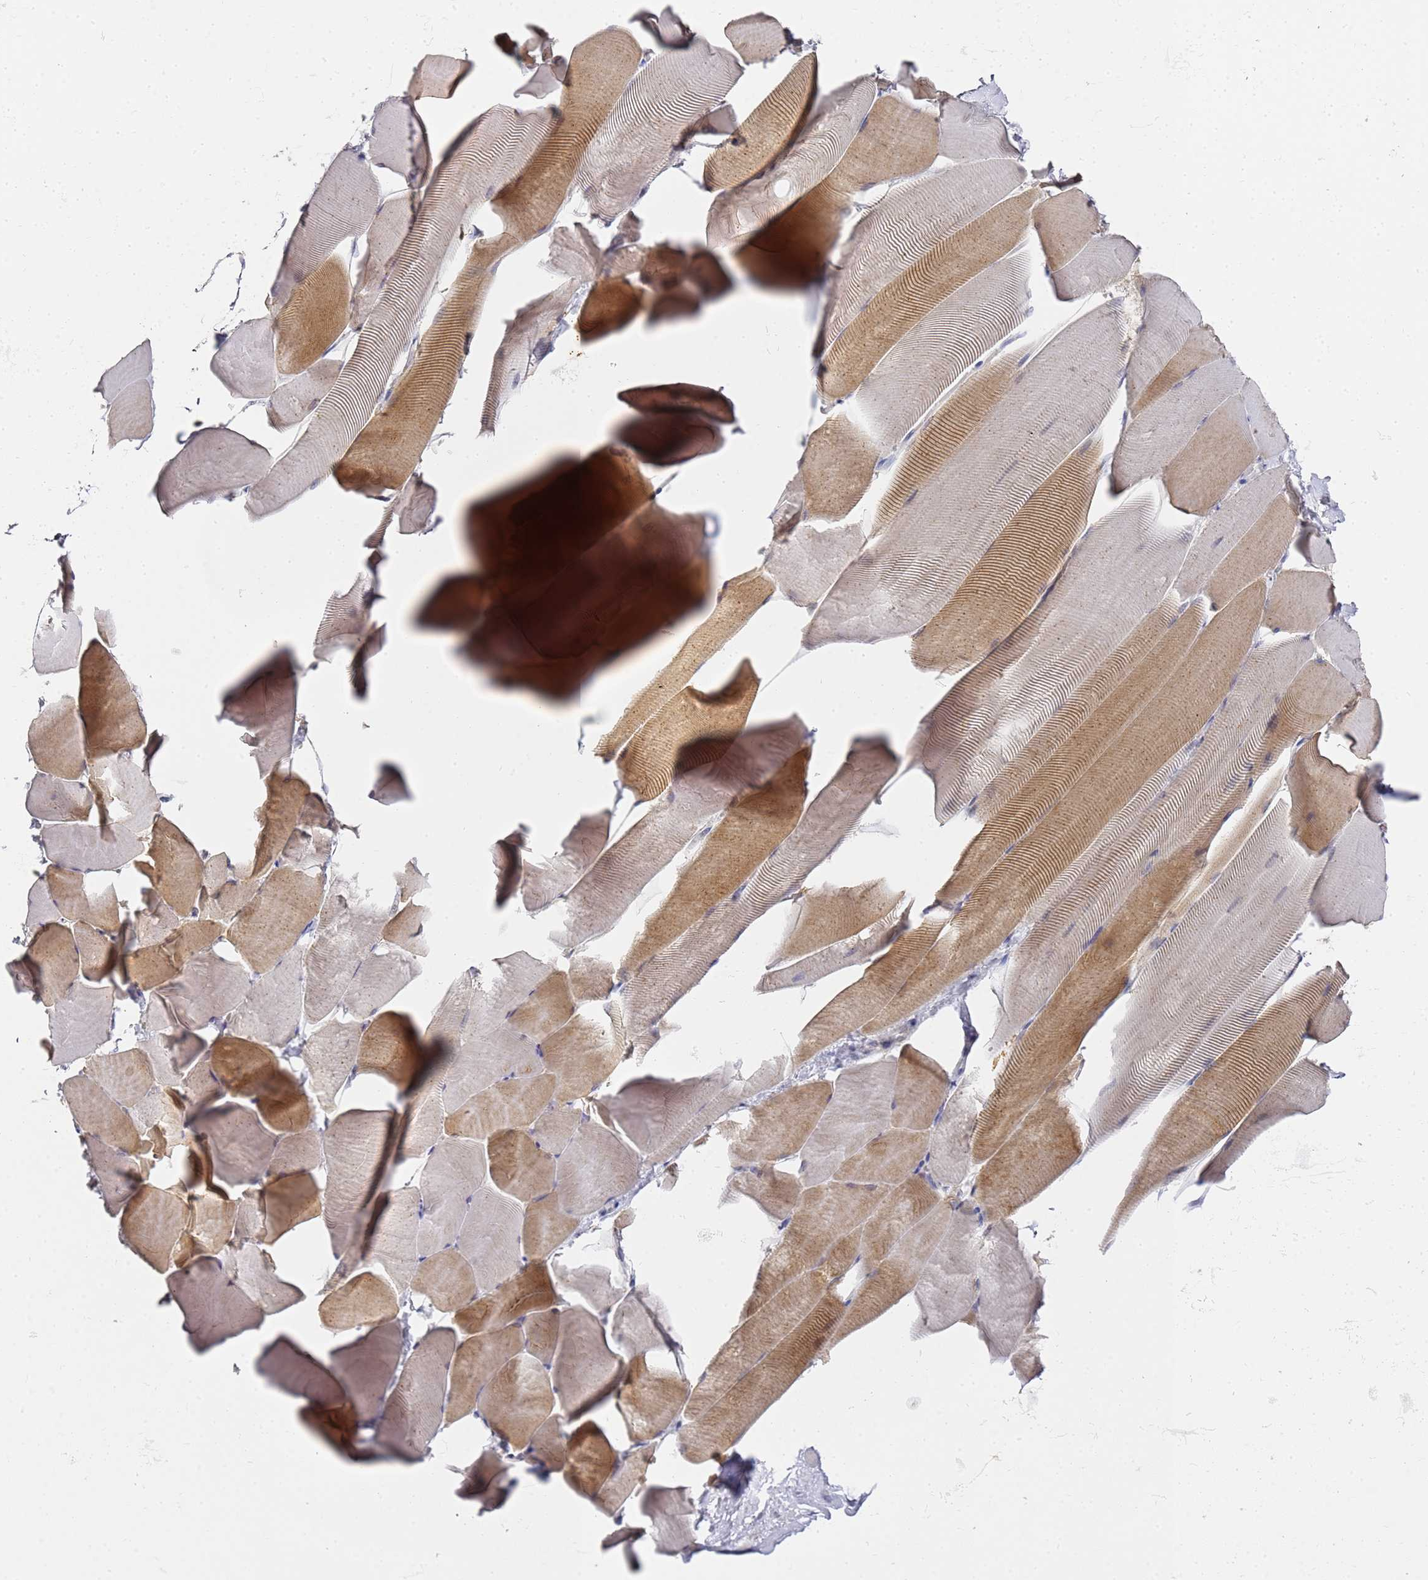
{"staining": {"intensity": "strong", "quantity": "25%-75%", "location": "cytoplasmic/membranous"}, "tissue": "skeletal muscle", "cell_type": "Myocytes", "image_type": "normal", "snomed": [{"axis": "morphology", "description": "Normal tissue, NOS"}, {"axis": "topography", "description": "Skeletal muscle"}], "caption": "DAB (3,3'-diaminobenzidine) immunohistochemical staining of unremarkable human skeletal muscle reveals strong cytoplasmic/membranous protein positivity in approximately 25%-75% of myocytes. The staining is performed using DAB brown chromogen to label protein expression. The nuclei are counter-stained blue using hematoxylin.", "gene": "NPEPPS", "patient": {"sex": "male", "age": 25}}